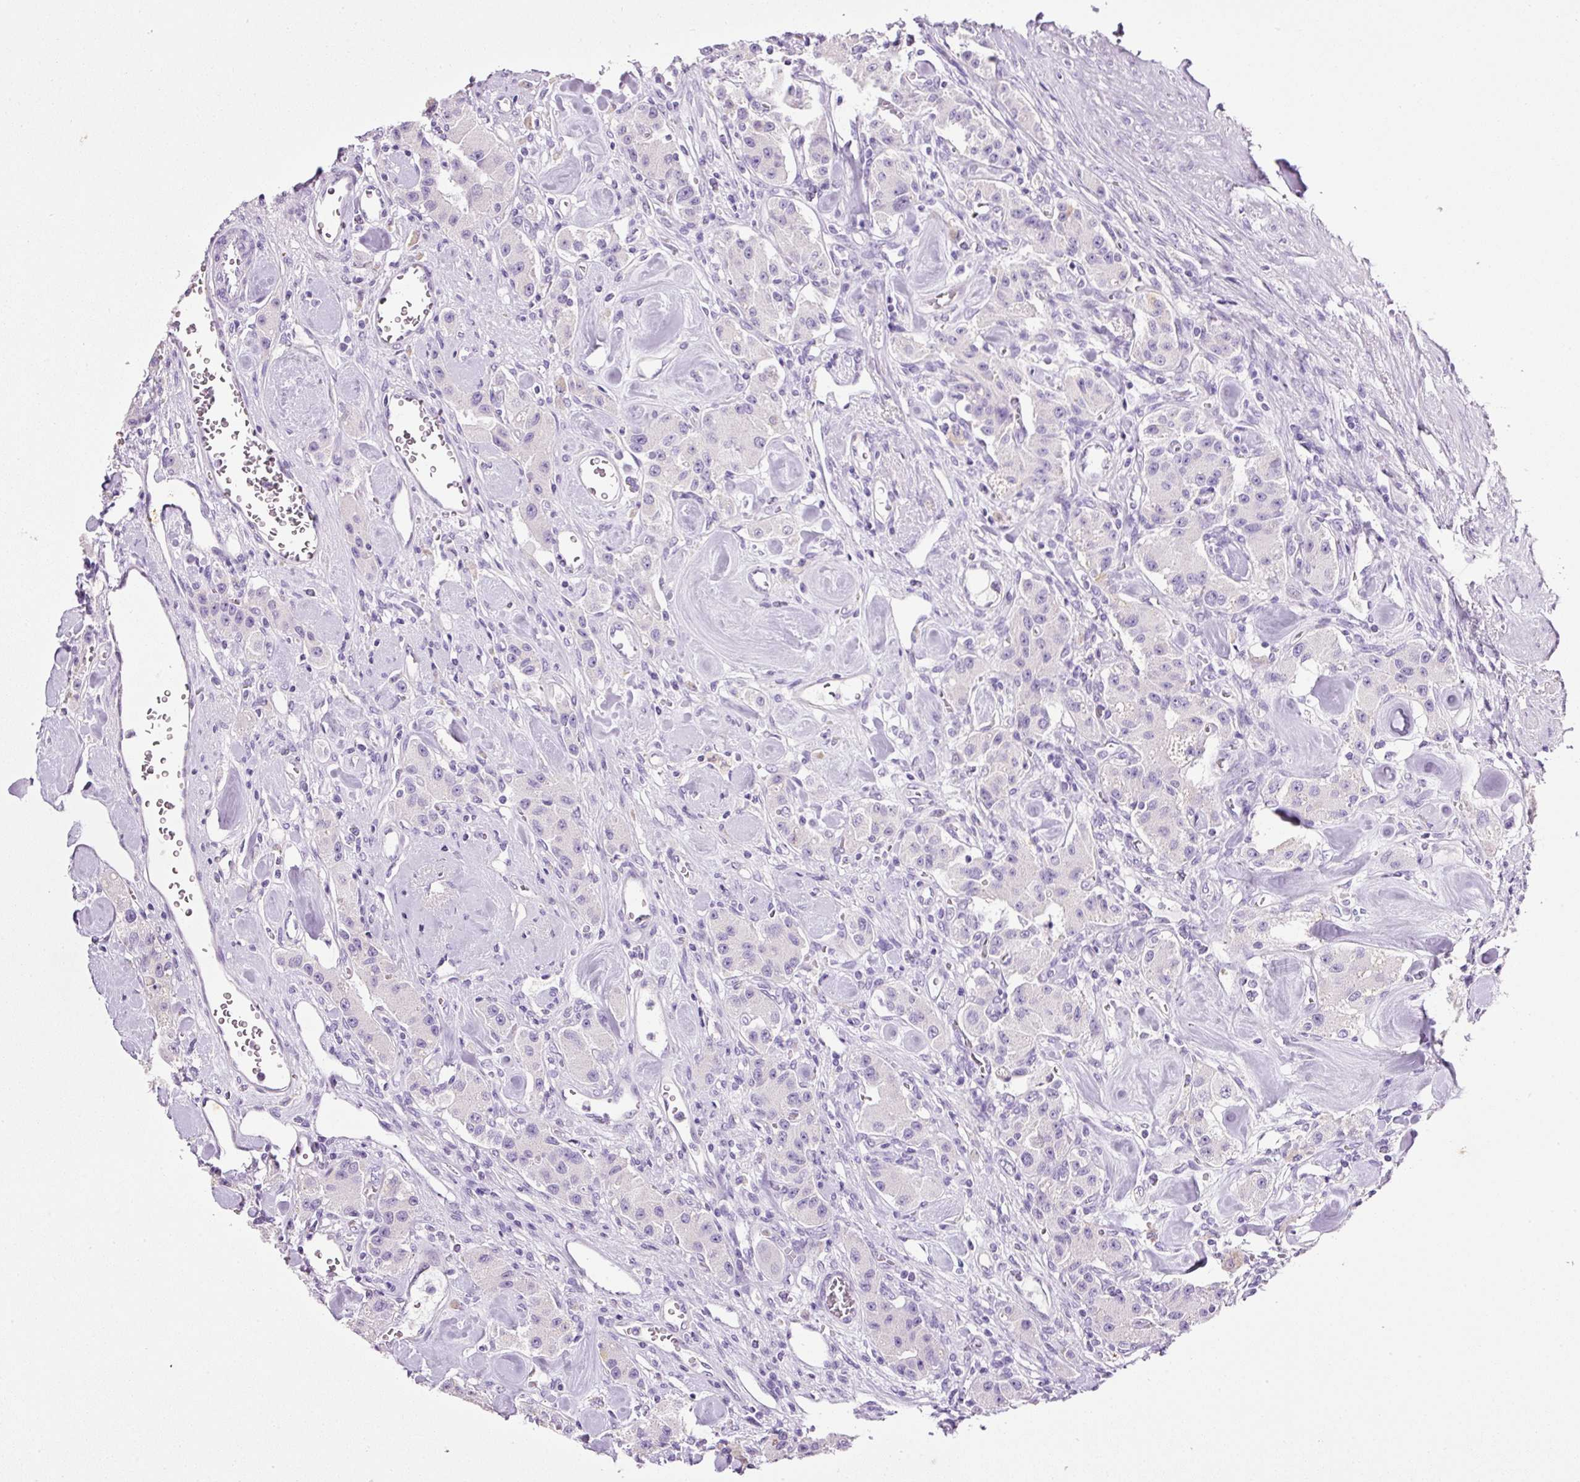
{"staining": {"intensity": "negative", "quantity": "none", "location": "none"}, "tissue": "carcinoid", "cell_type": "Tumor cells", "image_type": "cancer", "snomed": [{"axis": "morphology", "description": "Carcinoid, malignant, NOS"}, {"axis": "topography", "description": "Pancreas"}], "caption": "Immunohistochemistry (IHC) of human carcinoid shows no staining in tumor cells.", "gene": "BSND", "patient": {"sex": "male", "age": 41}}